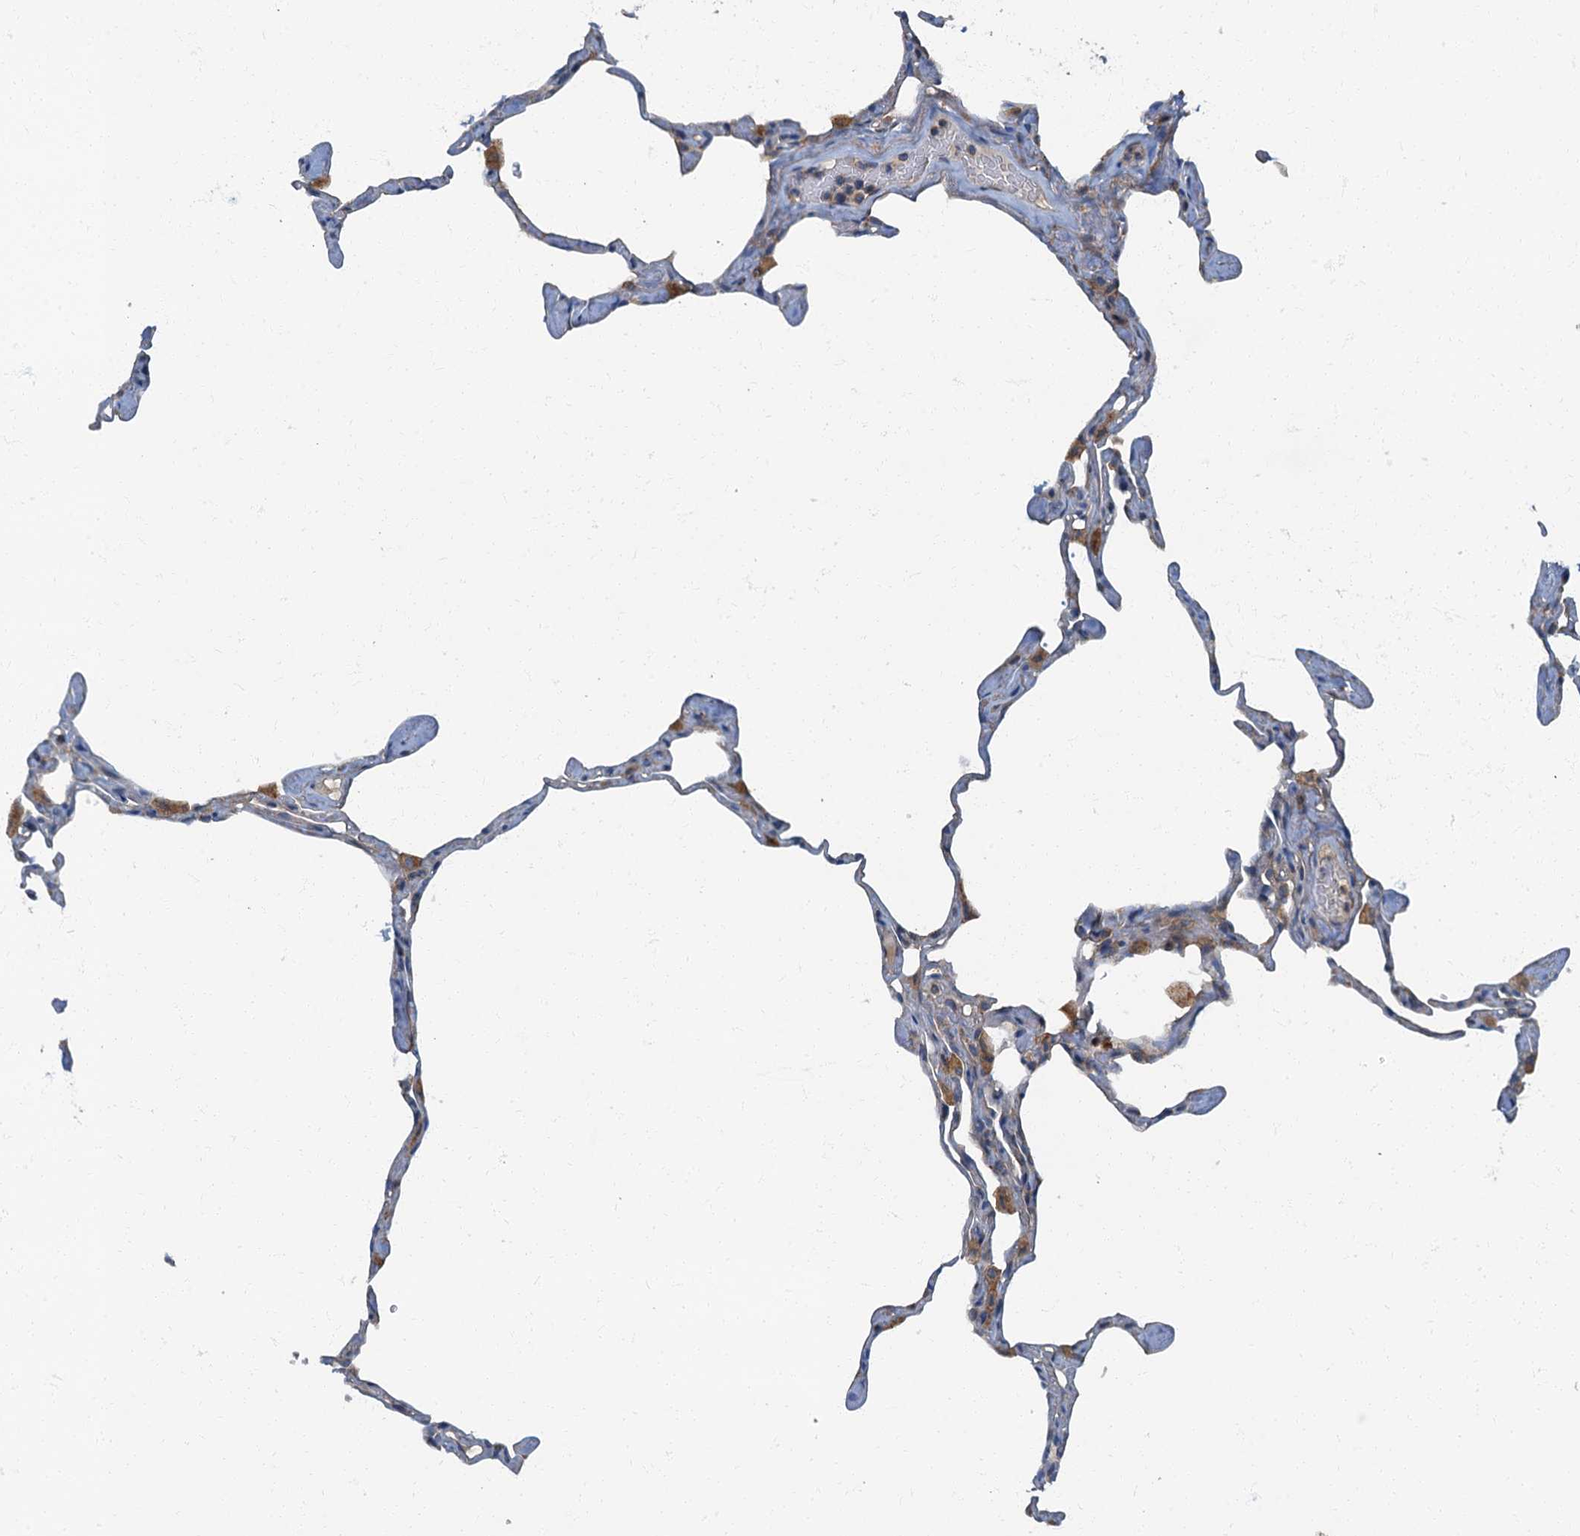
{"staining": {"intensity": "moderate", "quantity": "<25%", "location": "cytoplasmic/membranous"}, "tissue": "lung", "cell_type": "Alveolar cells", "image_type": "normal", "snomed": [{"axis": "morphology", "description": "Normal tissue, NOS"}, {"axis": "topography", "description": "Lung"}], "caption": "The photomicrograph exhibits staining of benign lung, revealing moderate cytoplasmic/membranous protein positivity (brown color) within alveolar cells.", "gene": "ARL11", "patient": {"sex": "male", "age": 65}}